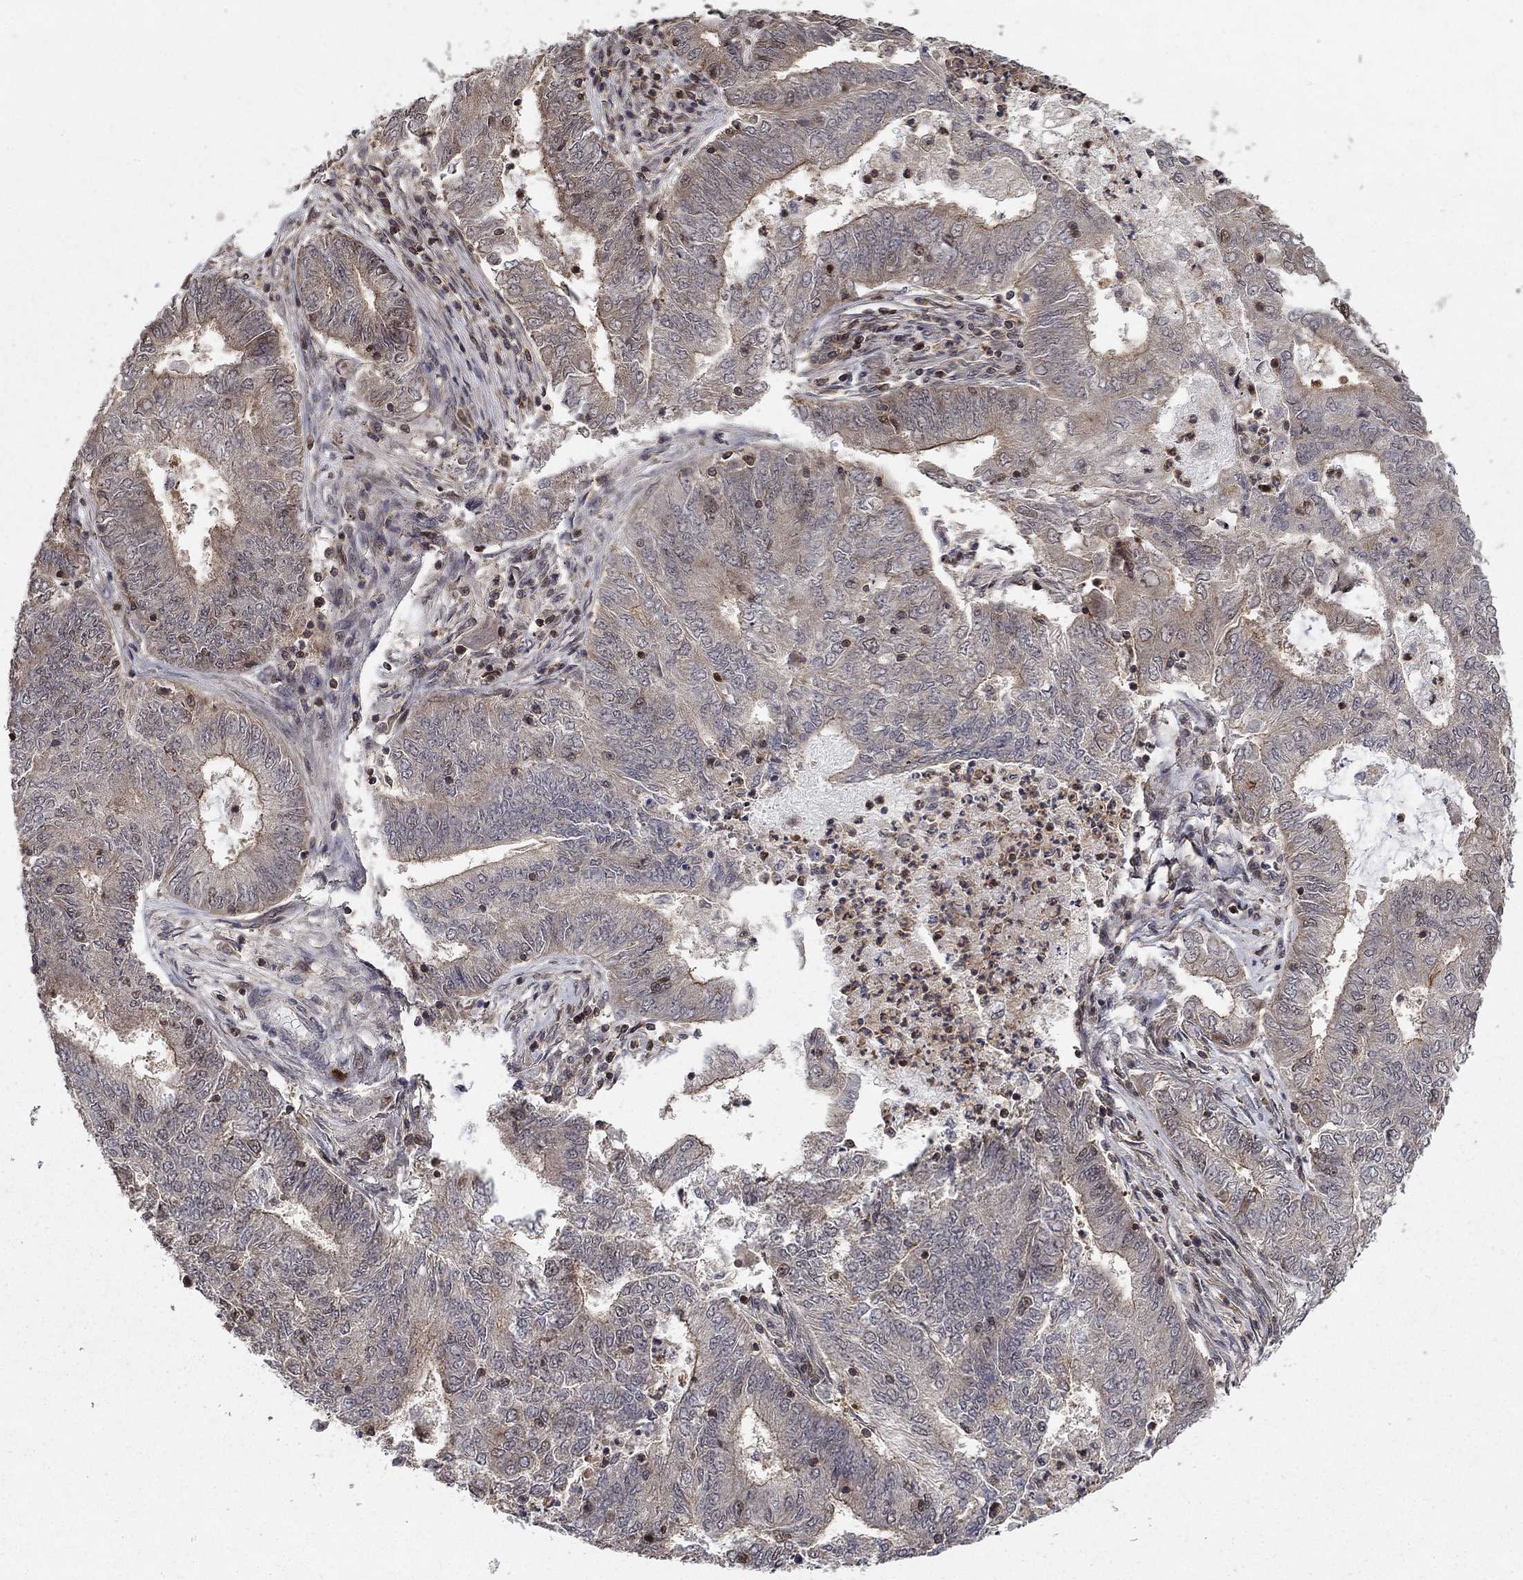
{"staining": {"intensity": "weak", "quantity": "25%-75%", "location": "cytoplasmic/membranous,nuclear"}, "tissue": "endometrial cancer", "cell_type": "Tumor cells", "image_type": "cancer", "snomed": [{"axis": "morphology", "description": "Adenocarcinoma, NOS"}, {"axis": "topography", "description": "Endometrium"}], "caption": "IHC (DAB) staining of human adenocarcinoma (endometrial) exhibits weak cytoplasmic/membranous and nuclear protein staining in approximately 25%-75% of tumor cells. The protein of interest is stained brown, and the nuclei are stained in blue (DAB (3,3'-diaminobenzidine) IHC with brightfield microscopy, high magnification).", "gene": "CCDC66", "patient": {"sex": "female", "age": 62}}